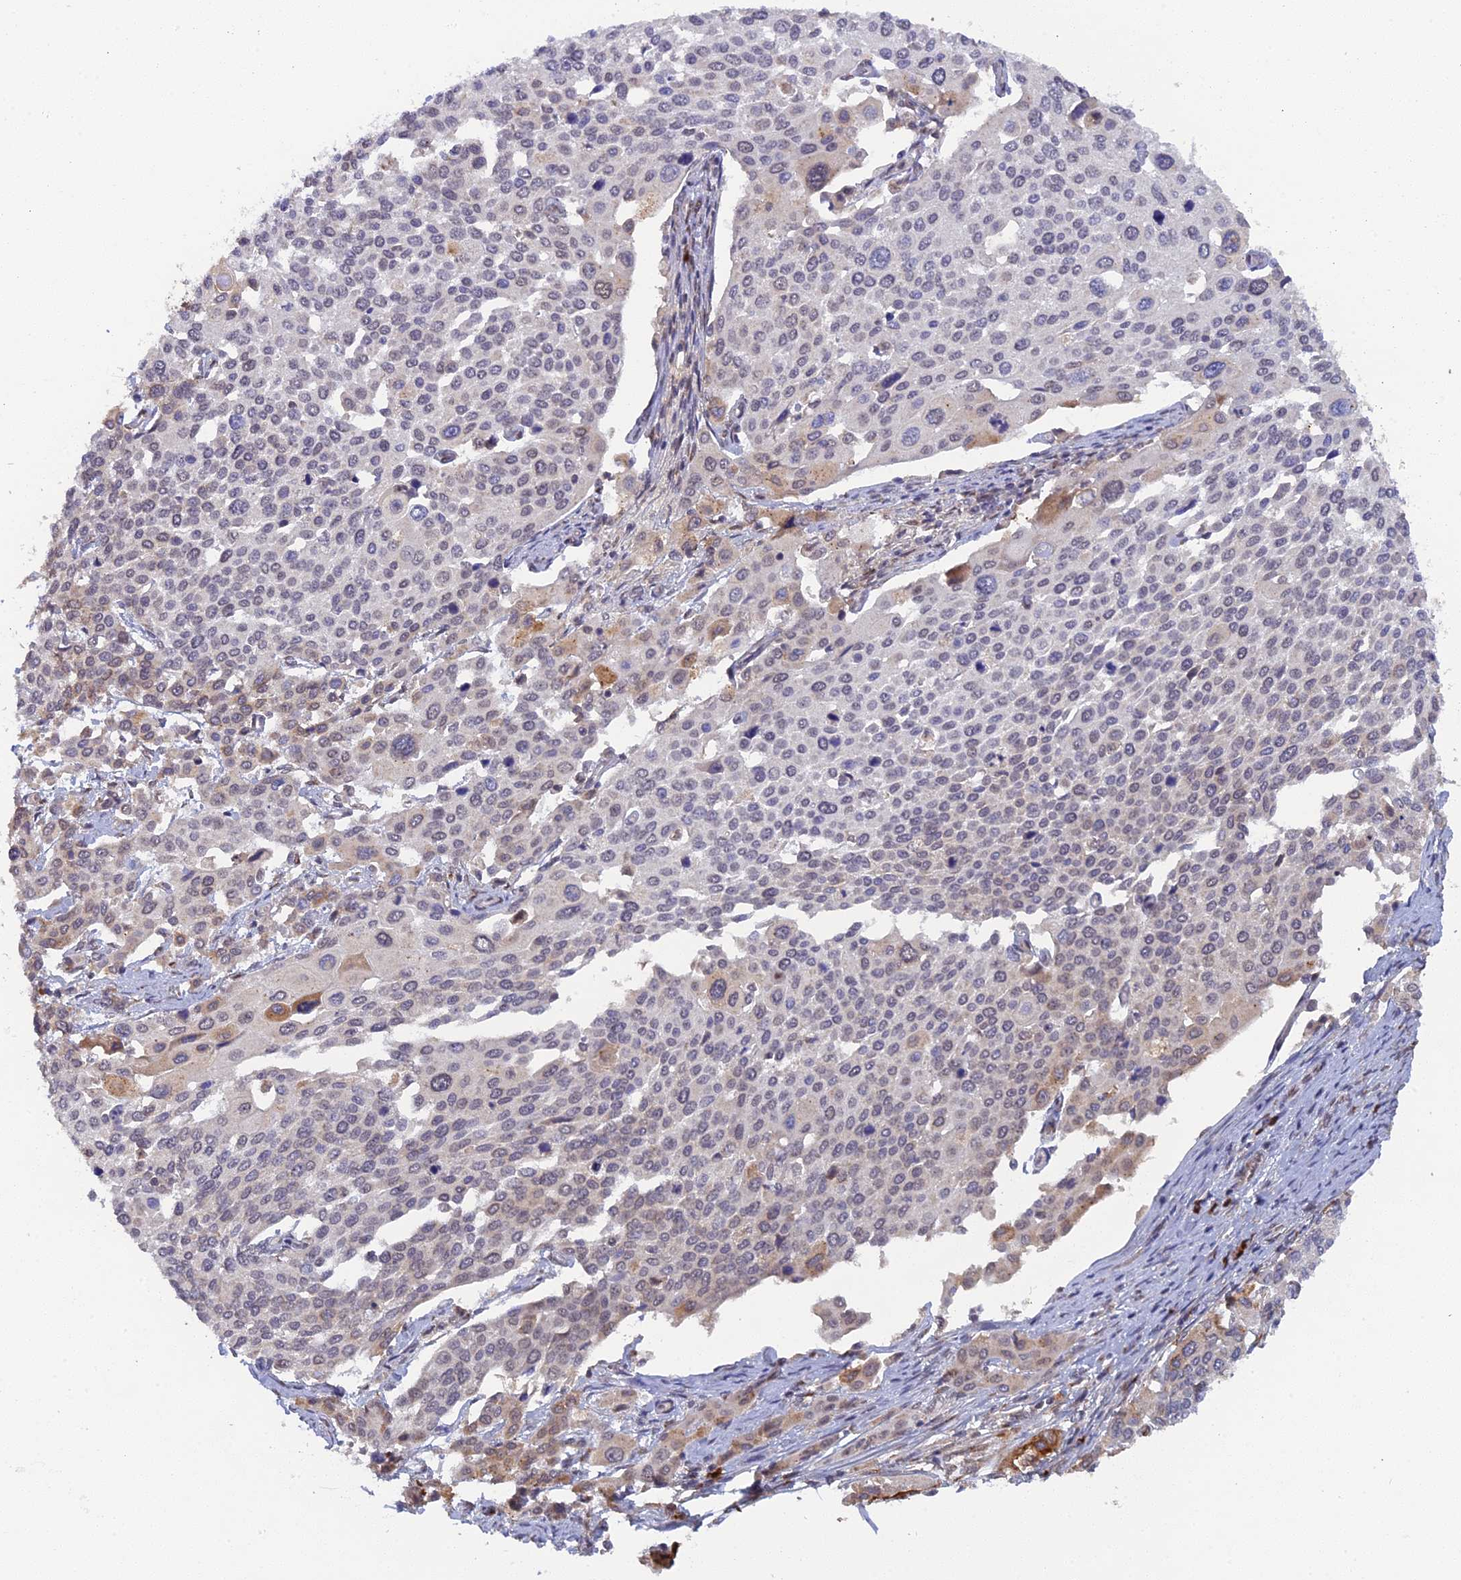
{"staining": {"intensity": "moderate", "quantity": "25%-75%", "location": "cytoplasmic/membranous"}, "tissue": "cervical cancer", "cell_type": "Tumor cells", "image_type": "cancer", "snomed": [{"axis": "morphology", "description": "Squamous cell carcinoma, NOS"}, {"axis": "topography", "description": "Cervix"}], "caption": "Human cervical cancer (squamous cell carcinoma) stained with a brown dye shows moderate cytoplasmic/membranous positive positivity in approximately 25%-75% of tumor cells.", "gene": "SNX17", "patient": {"sex": "female", "age": 44}}